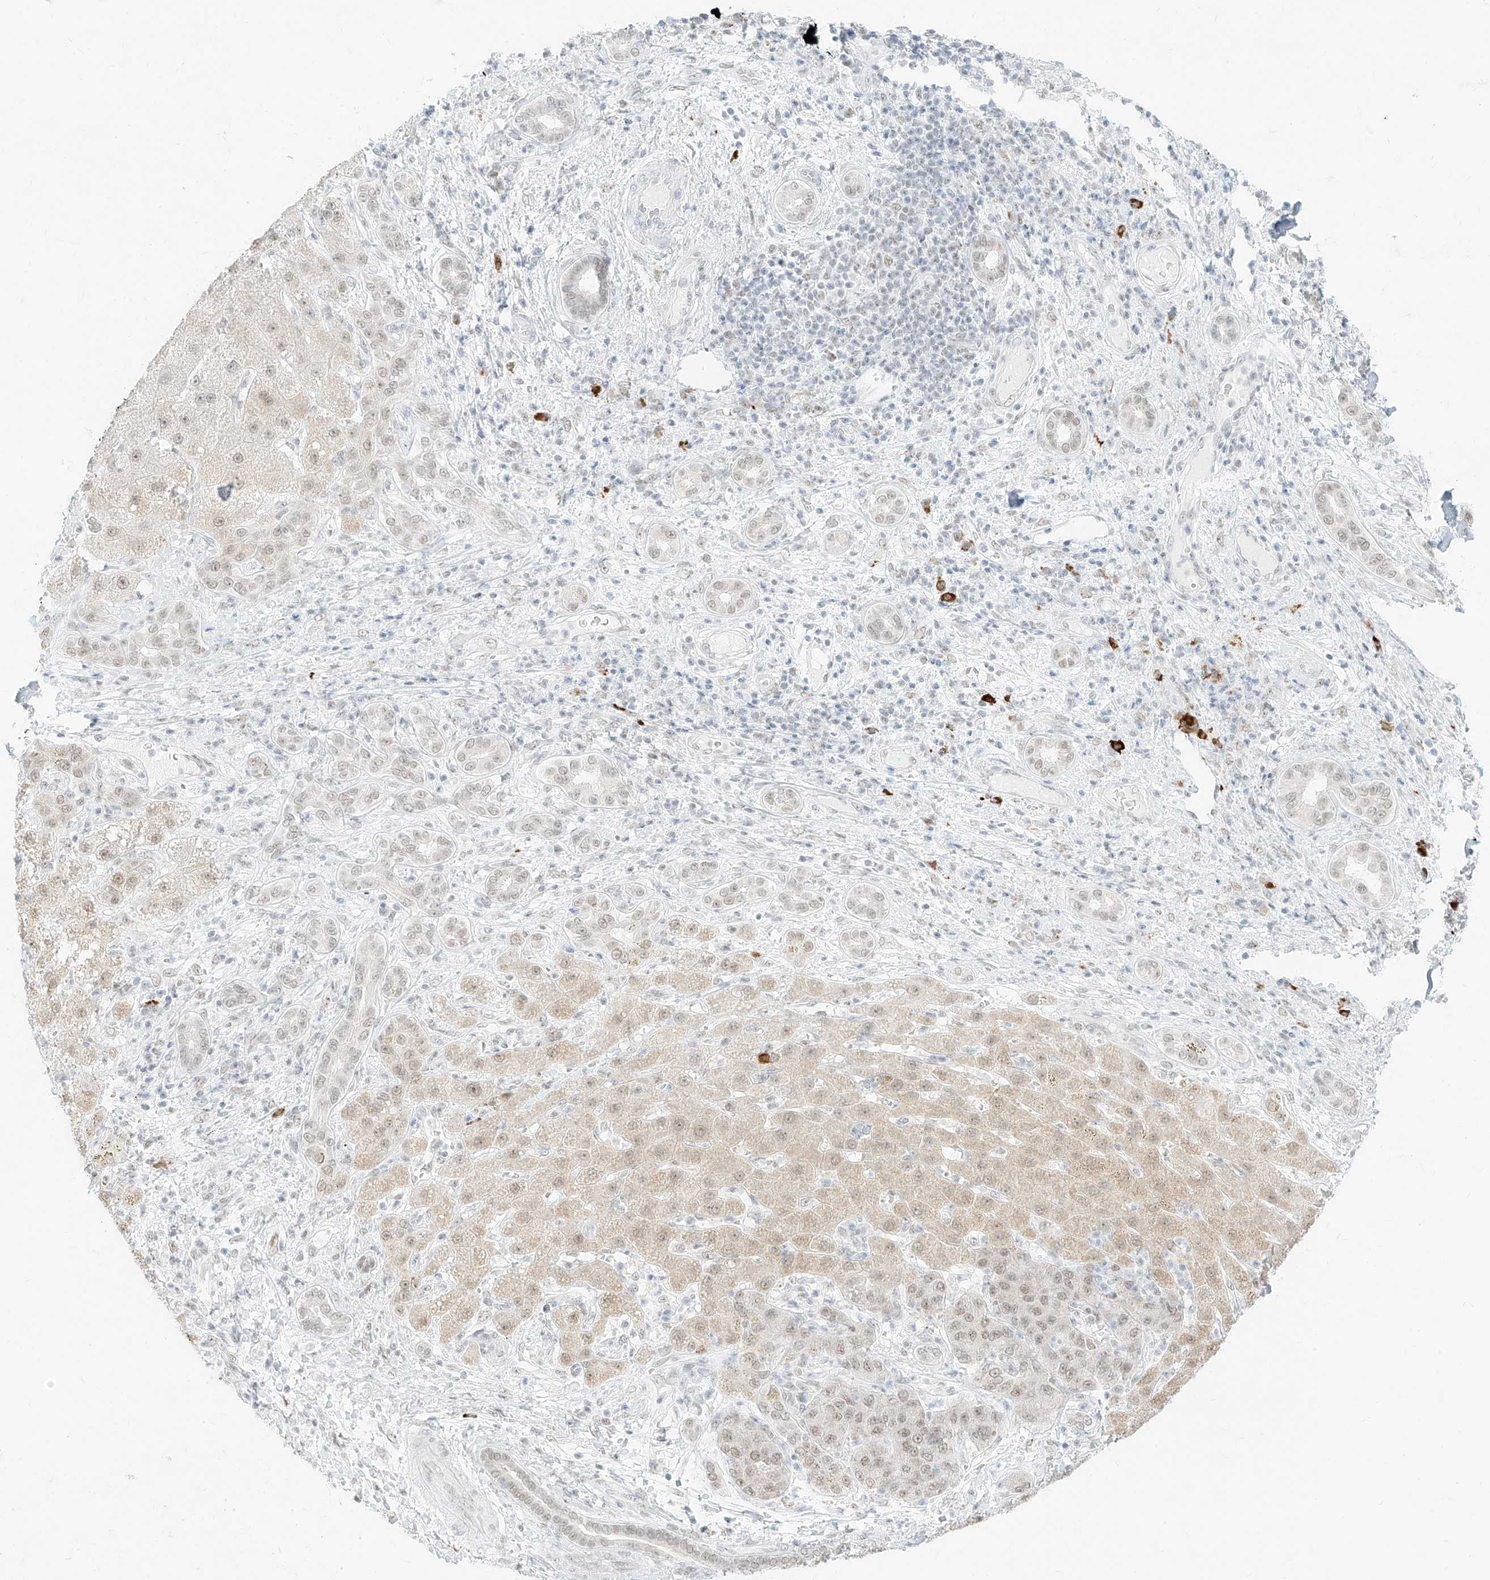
{"staining": {"intensity": "weak", "quantity": "<25%", "location": "cytoplasmic/membranous,nuclear"}, "tissue": "liver cancer", "cell_type": "Tumor cells", "image_type": "cancer", "snomed": [{"axis": "morphology", "description": "Carcinoma, Hepatocellular, NOS"}, {"axis": "topography", "description": "Liver"}], "caption": "A high-resolution histopathology image shows immunohistochemistry (IHC) staining of hepatocellular carcinoma (liver), which shows no significant positivity in tumor cells. (Stains: DAB (3,3'-diaminobenzidine) immunohistochemistry (IHC) with hematoxylin counter stain, Microscopy: brightfield microscopy at high magnification).", "gene": "SUPT5H", "patient": {"sex": "male", "age": 65}}